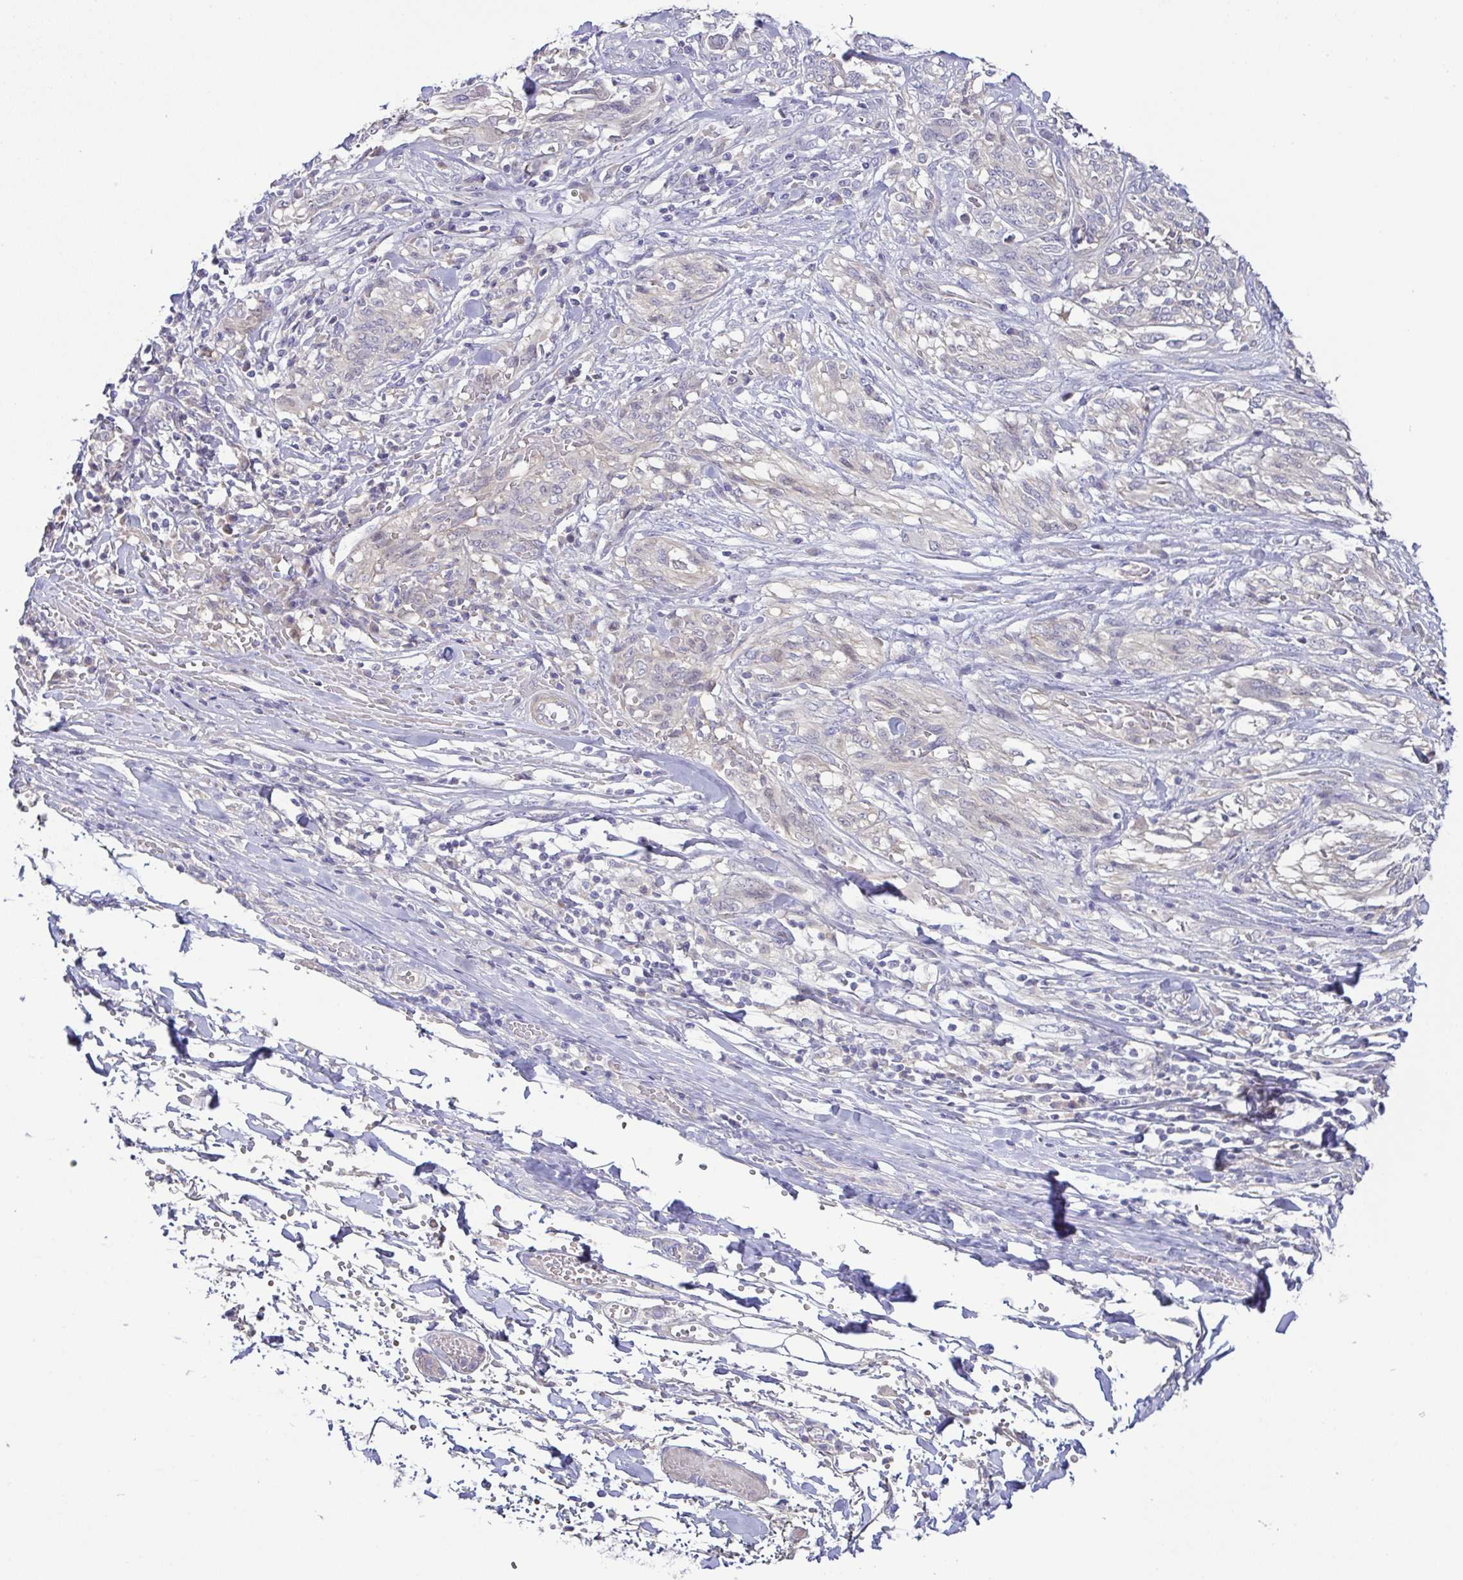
{"staining": {"intensity": "negative", "quantity": "none", "location": "none"}, "tissue": "melanoma", "cell_type": "Tumor cells", "image_type": "cancer", "snomed": [{"axis": "morphology", "description": "Malignant melanoma, NOS"}, {"axis": "topography", "description": "Skin"}], "caption": "The photomicrograph exhibits no significant positivity in tumor cells of malignant melanoma. The staining was performed using DAB (3,3'-diaminobenzidine) to visualize the protein expression in brown, while the nuclei were stained in blue with hematoxylin (Magnification: 20x).", "gene": "CFAP97D1", "patient": {"sex": "female", "age": 91}}